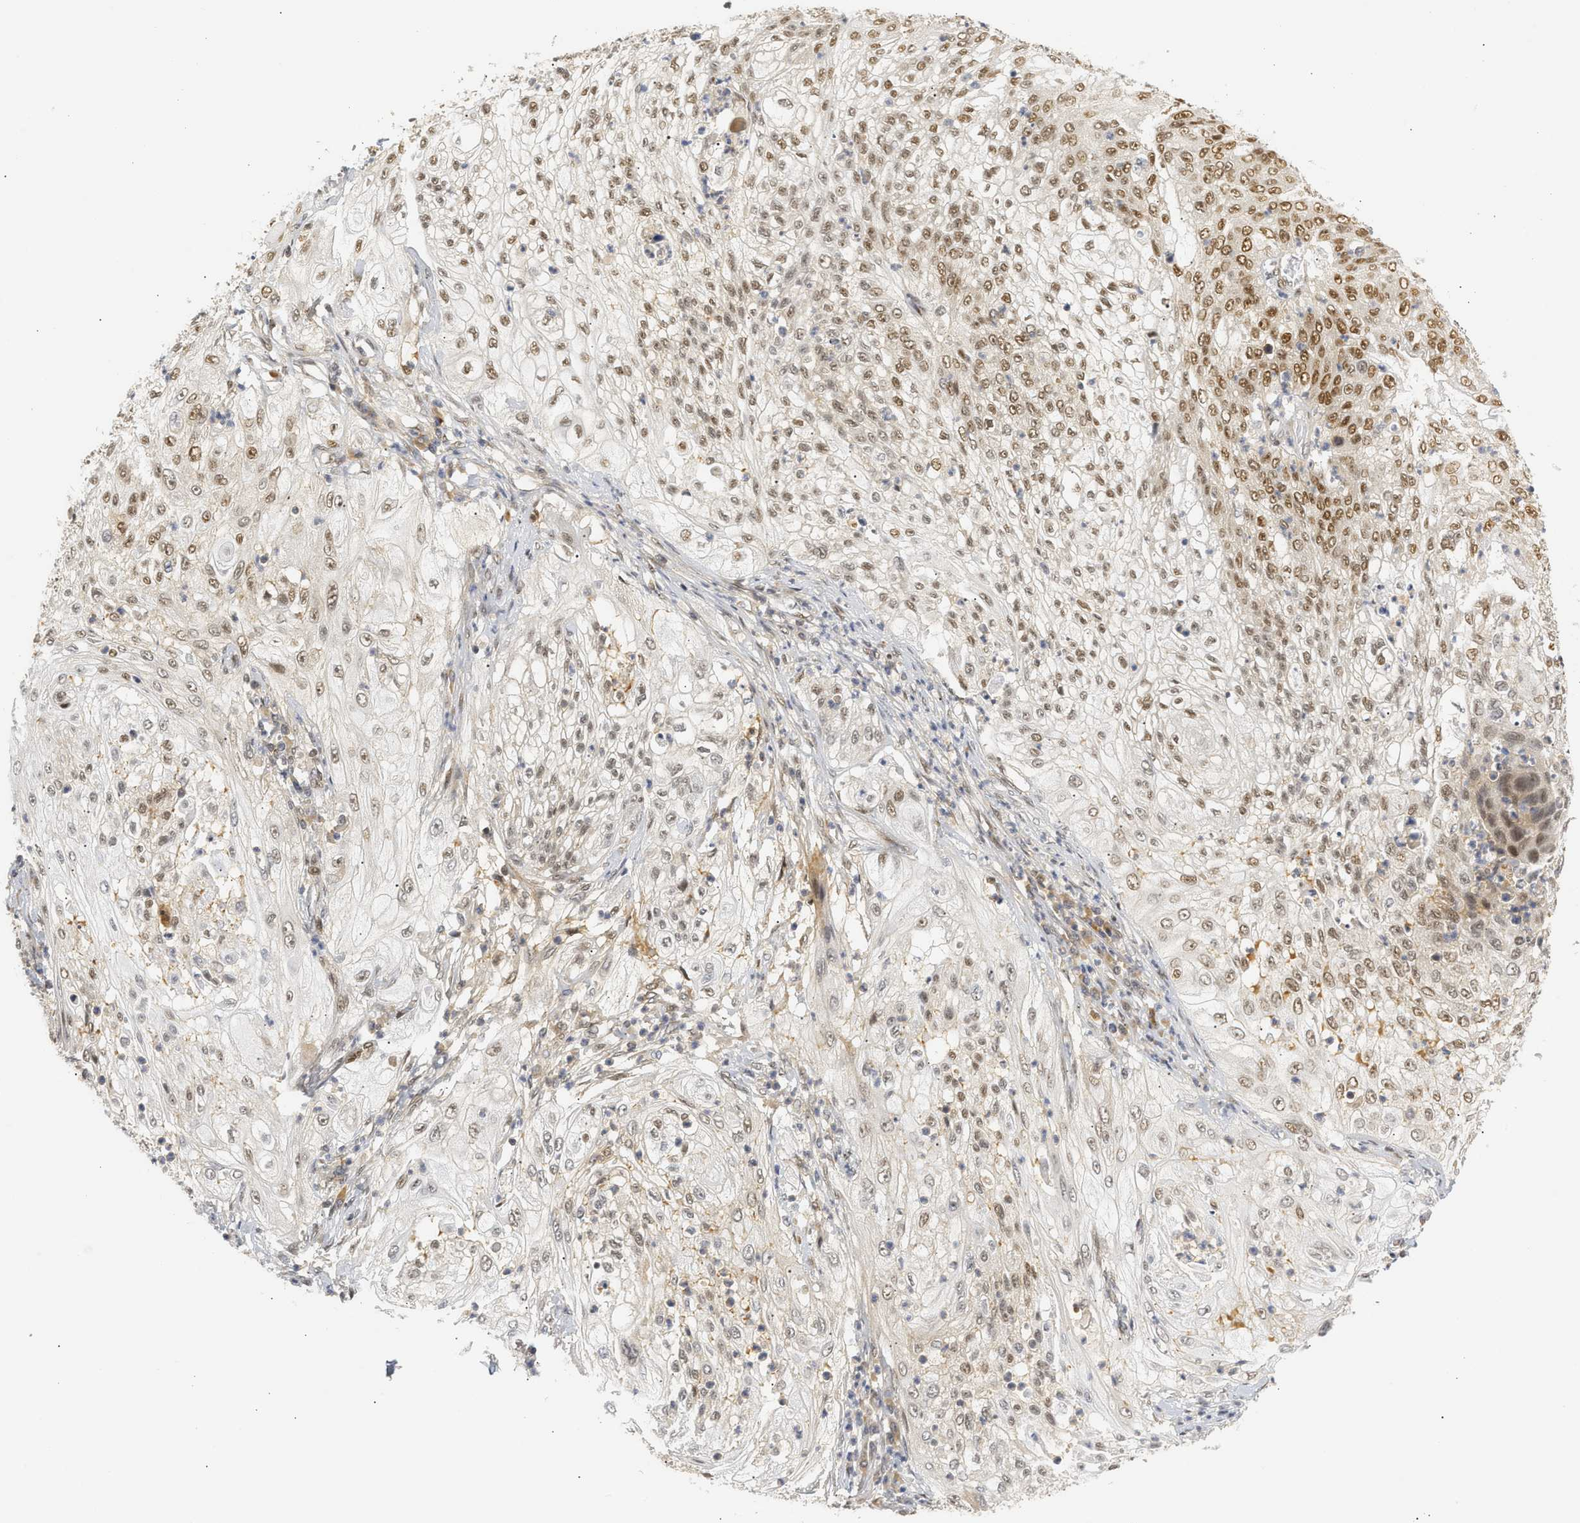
{"staining": {"intensity": "moderate", "quantity": "25%-75%", "location": "nuclear"}, "tissue": "lung cancer", "cell_type": "Tumor cells", "image_type": "cancer", "snomed": [{"axis": "morphology", "description": "Inflammation, NOS"}, {"axis": "morphology", "description": "Squamous cell carcinoma, NOS"}, {"axis": "topography", "description": "Lymph node"}, {"axis": "topography", "description": "Soft tissue"}, {"axis": "topography", "description": "Lung"}], "caption": "Lung squamous cell carcinoma stained with immunohistochemistry (IHC) shows moderate nuclear staining in approximately 25%-75% of tumor cells.", "gene": "SSBP2", "patient": {"sex": "male", "age": 66}}